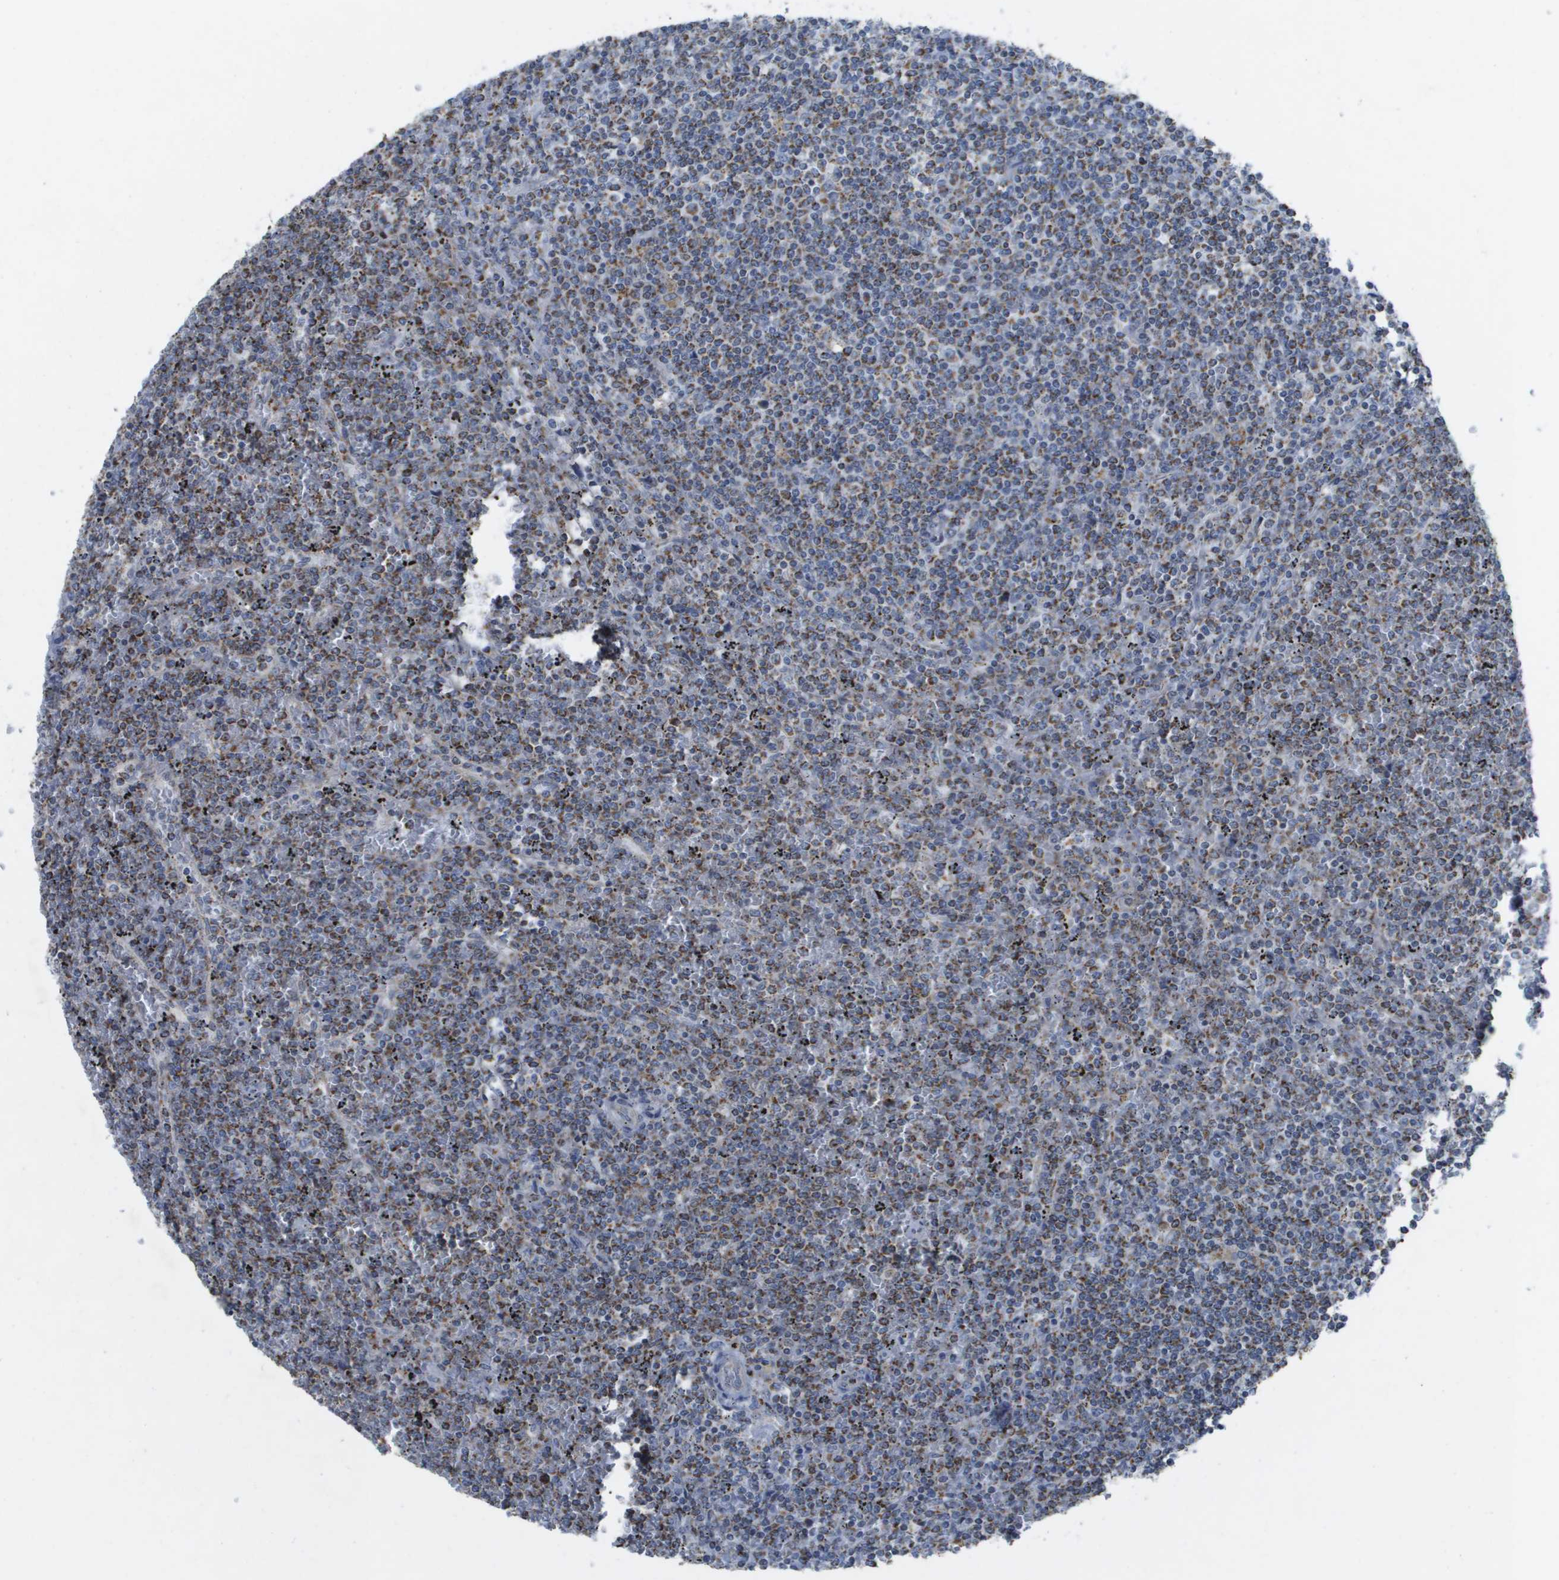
{"staining": {"intensity": "moderate", "quantity": ">75%", "location": "cytoplasmic/membranous"}, "tissue": "lymphoma", "cell_type": "Tumor cells", "image_type": "cancer", "snomed": [{"axis": "morphology", "description": "Malignant lymphoma, non-Hodgkin's type, Low grade"}, {"axis": "topography", "description": "Spleen"}], "caption": "Human lymphoma stained for a protein (brown) exhibits moderate cytoplasmic/membranous positive positivity in approximately >75% of tumor cells.", "gene": "TMEM223", "patient": {"sex": "female", "age": 19}}